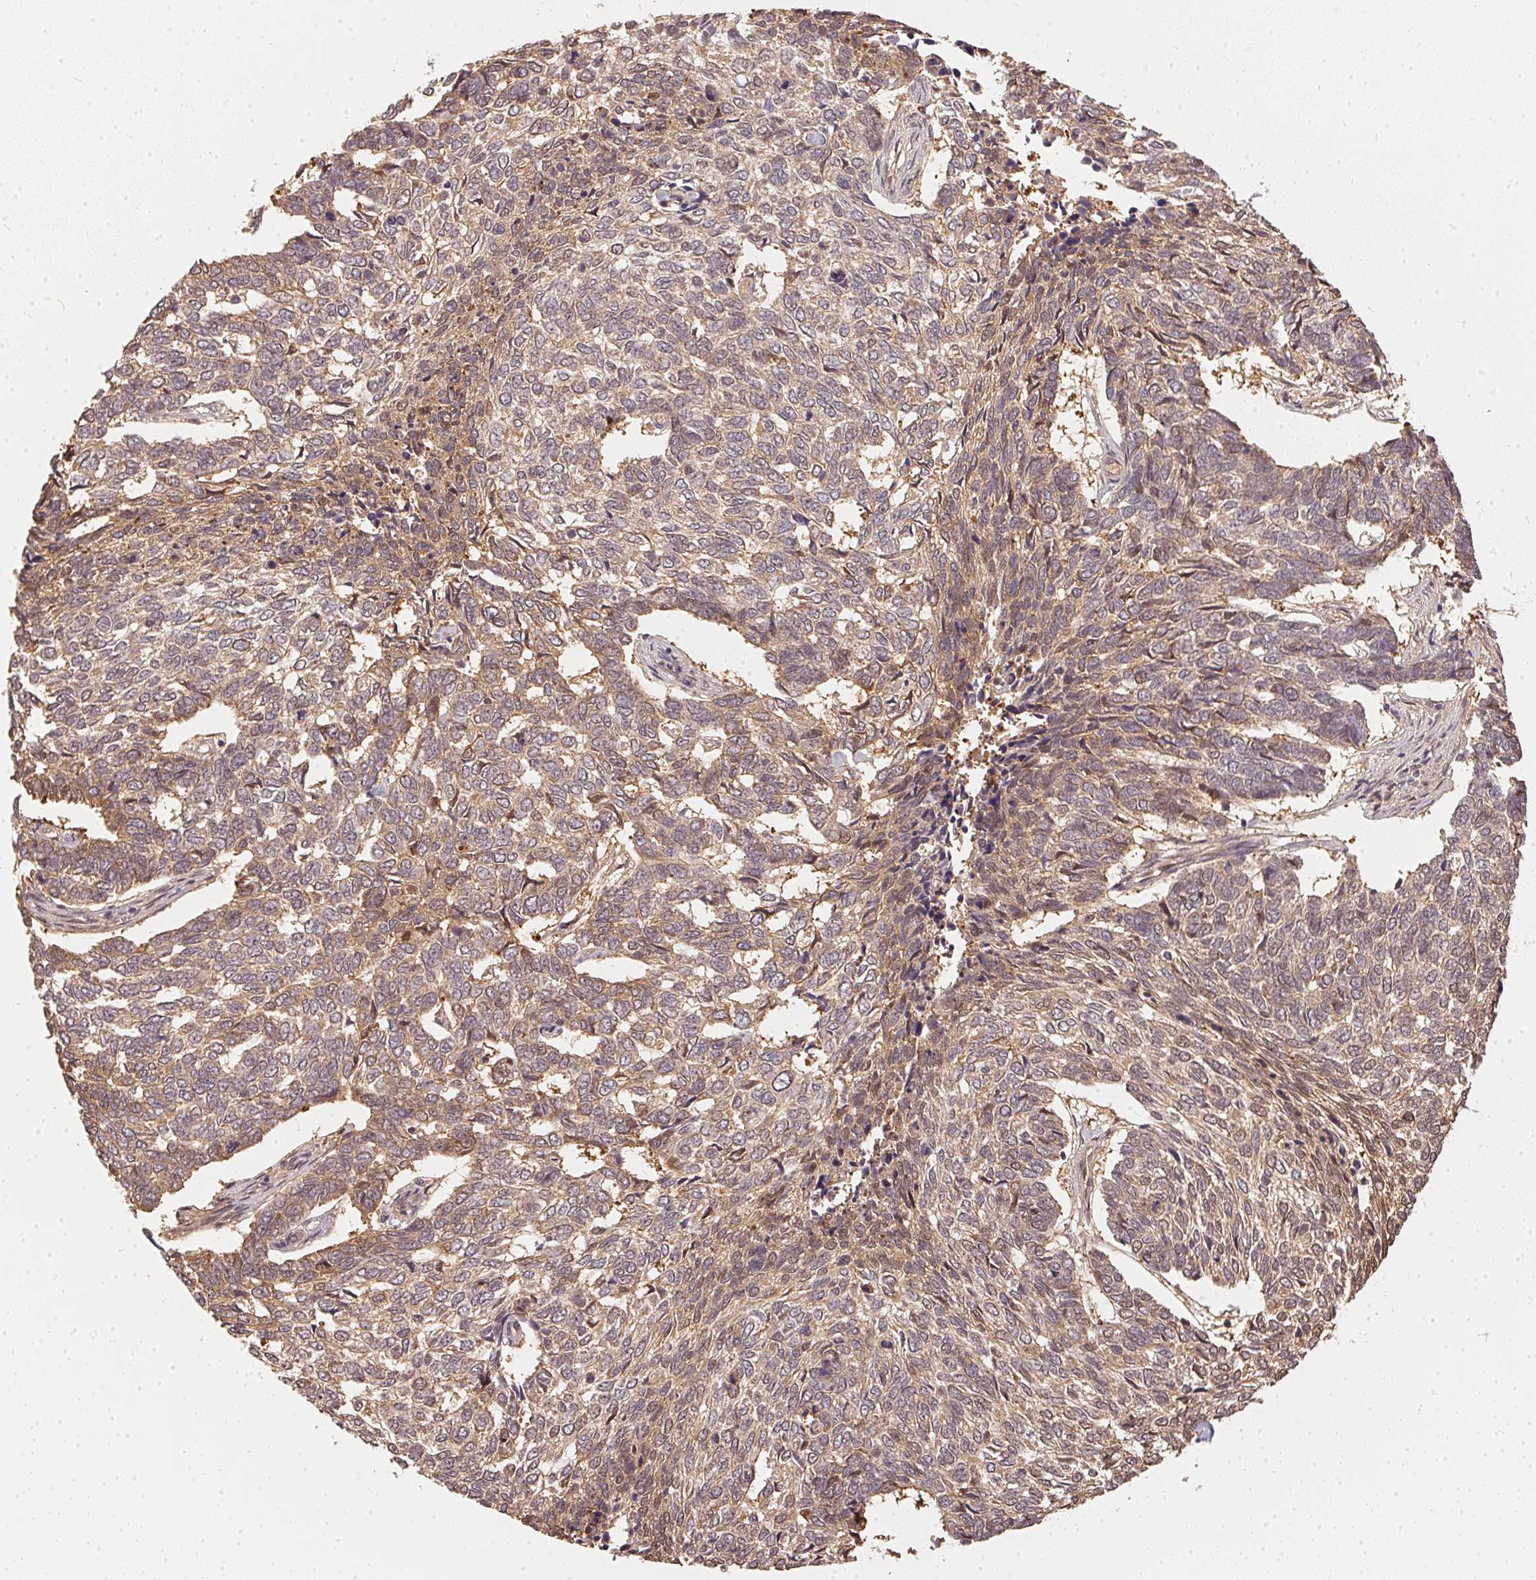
{"staining": {"intensity": "weak", "quantity": ">75%", "location": "cytoplasmic/membranous"}, "tissue": "skin cancer", "cell_type": "Tumor cells", "image_type": "cancer", "snomed": [{"axis": "morphology", "description": "Basal cell carcinoma"}, {"axis": "topography", "description": "Skin"}], "caption": "Immunohistochemistry micrograph of neoplastic tissue: skin cancer stained using IHC demonstrates low levels of weak protein expression localized specifically in the cytoplasmic/membranous of tumor cells, appearing as a cytoplasmic/membranous brown color.", "gene": "BLMH", "patient": {"sex": "female", "age": 65}}